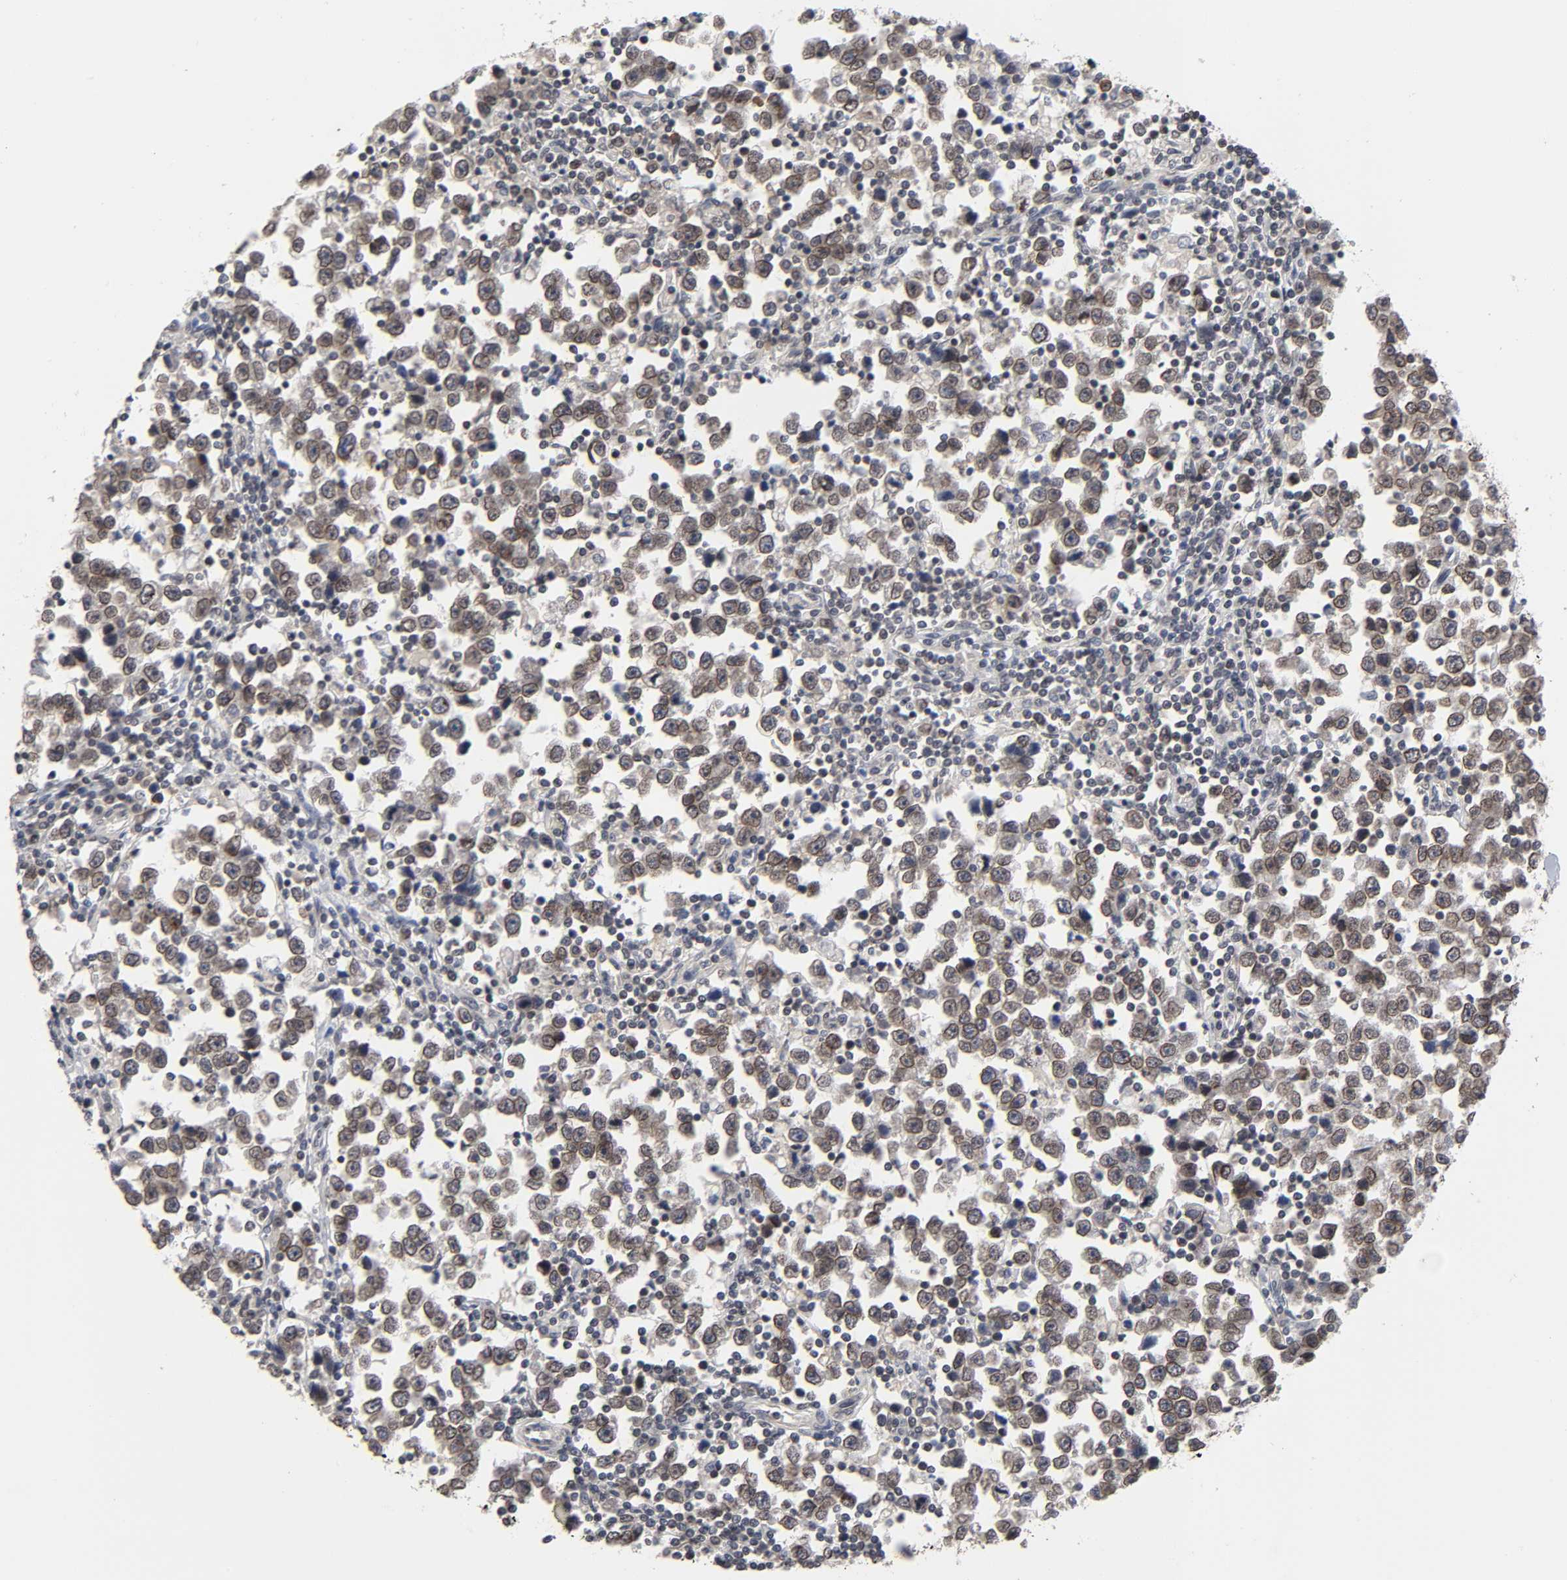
{"staining": {"intensity": "moderate", "quantity": ">75%", "location": "cytoplasmic/membranous,nuclear"}, "tissue": "testis cancer", "cell_type": "Tumor cells", "image_type": "cancer", "snomed": [{"axis": "morphology", "description": "Seminoma, NOS"}, {"axis": "topography", "description": "Testis"}], "caption": "About >75% of tumor cells in testis cancer display moderate cytoplasmic/membranous and nuclear protein expression as visualized by brown immunohistochemical staining.", "gene": "CPN2", "patient": {"sex": "male", "age": 43}}